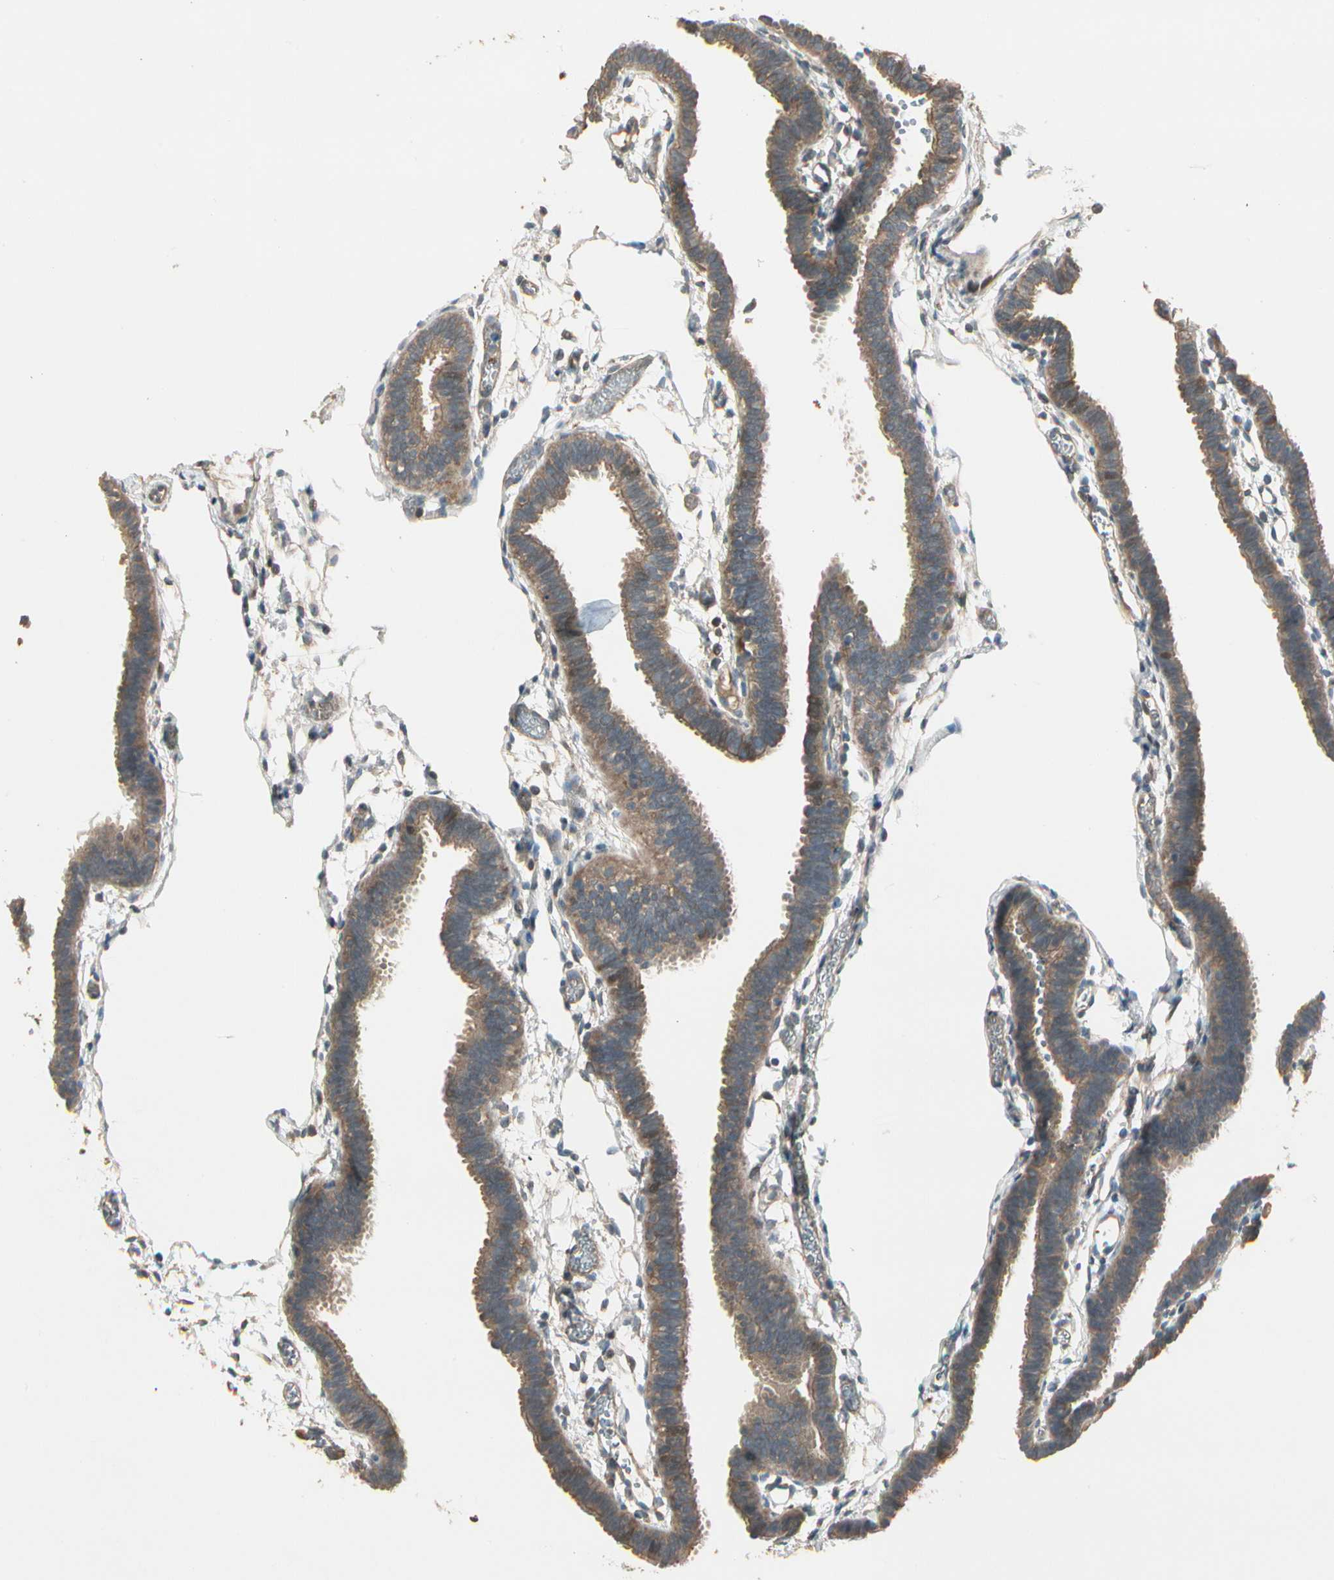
{"staining": {"intensity": "moderate", "quantity": ">75%", "location": "cytoplasmic/membranous"}, "tissue": "fallopian tube", "cell_type": "Glandular cells", "image_type": "normal", "snomed": [{"axis": "morphology", "description": "Normal tissue, NOS"}, {"axis": "topography", "description": "Fallopian tube"}], "caption": "Immunohistochemistry of benign fallopian tube reveals medium levels of moderate cytoplasmic/membranous positivity in about >75% of glandular cells.", "gene": "ACVR1", "patient": {"sex": "female", "age": 29}}